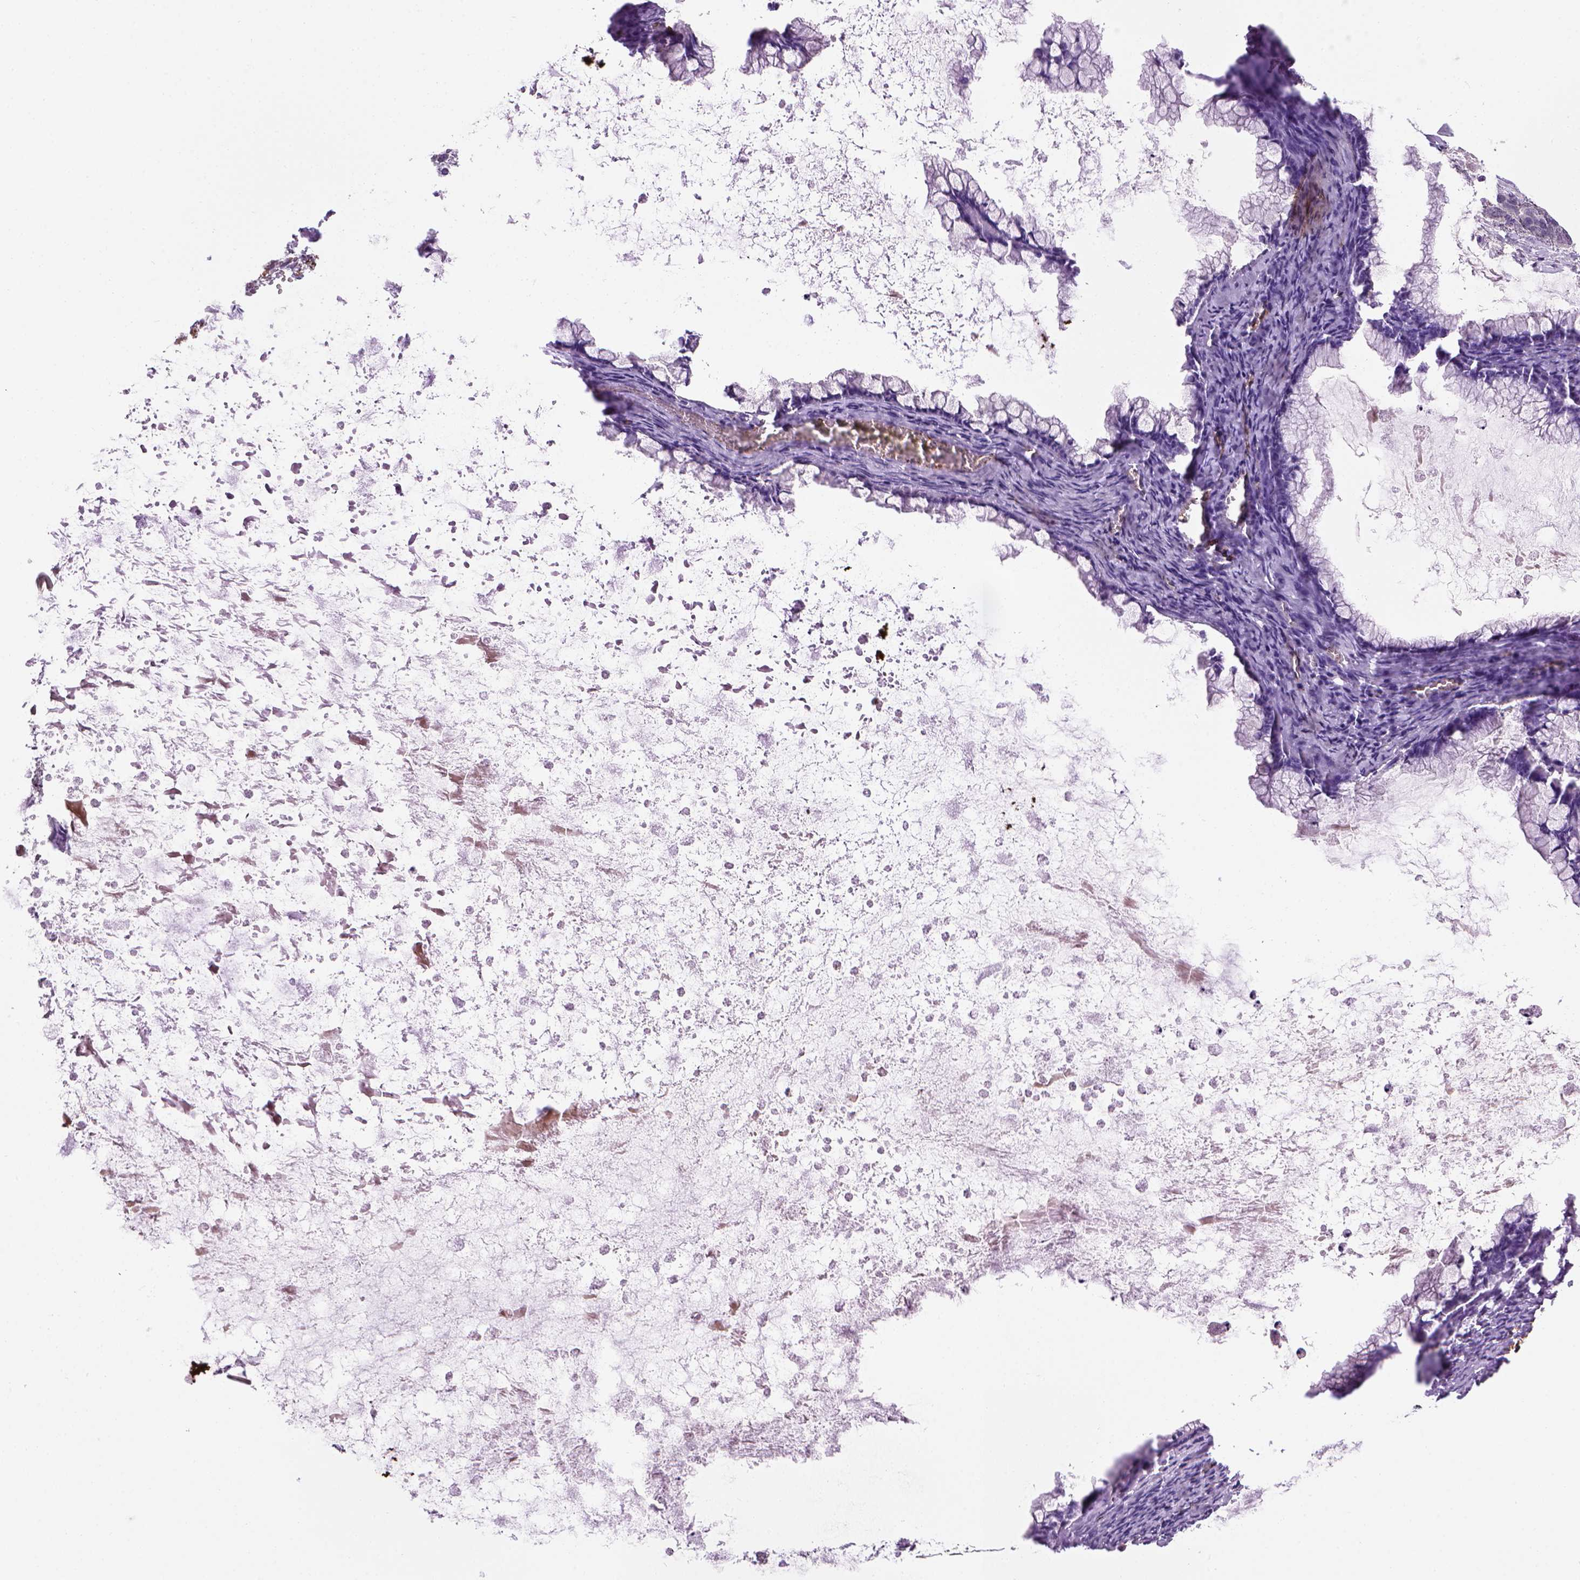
{"staining": {"intensity": "negative", "quantity": "none", "location": "none"}, "tissue": "ovarian cancer", "cell_type": "Tumor cells", "image_type": "cancer", "snomed": [{"axis": "morphology", "description": "Cystadenocarcinoma, mucinous, NOS"}, {"axis": "topography", "description": "Ovary"}], "caption": "Tumor cells are negative for brown protein staining in ovarian cancer.", "gene": "VWF", "patient": {"sex": "female", "age": 67}}